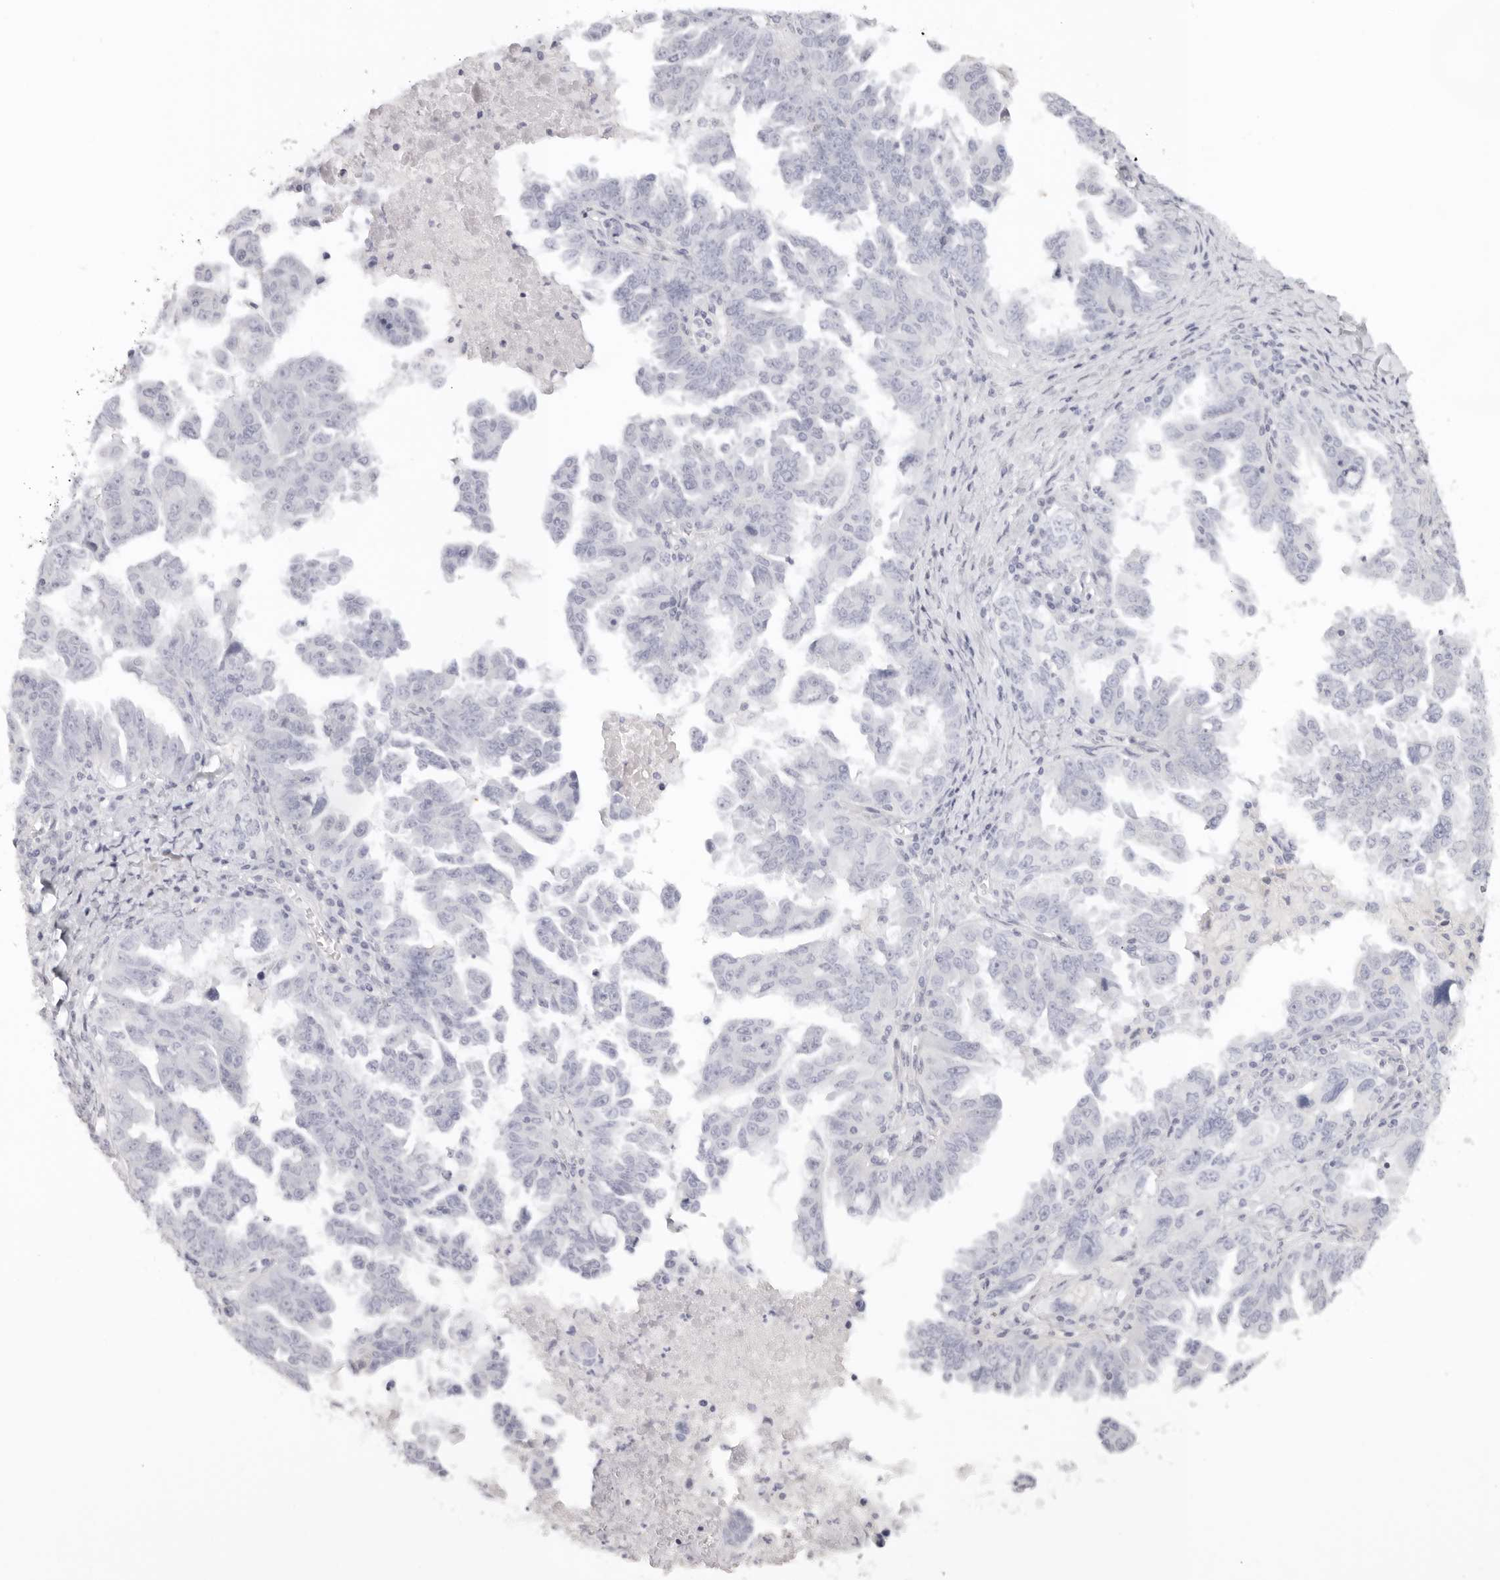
{"staining": {"intensity": "negative", "quantity": "none", "location": "none"}, "tissue": "ovarian cancer", "cell_type": "Tumor cells", "image_type": "cancer", "snomed": [{"axis": "morphology", "description": "Carcinoma, endometroid"}, {"axis": "topography", "description": "Ovary"}], "caption": "The photomicrograph shows no staining of tumor cells in ovarian endometroid carcinoma.", "gene": "RXFP1", "patient": {"sex": "female", "age": 62}}